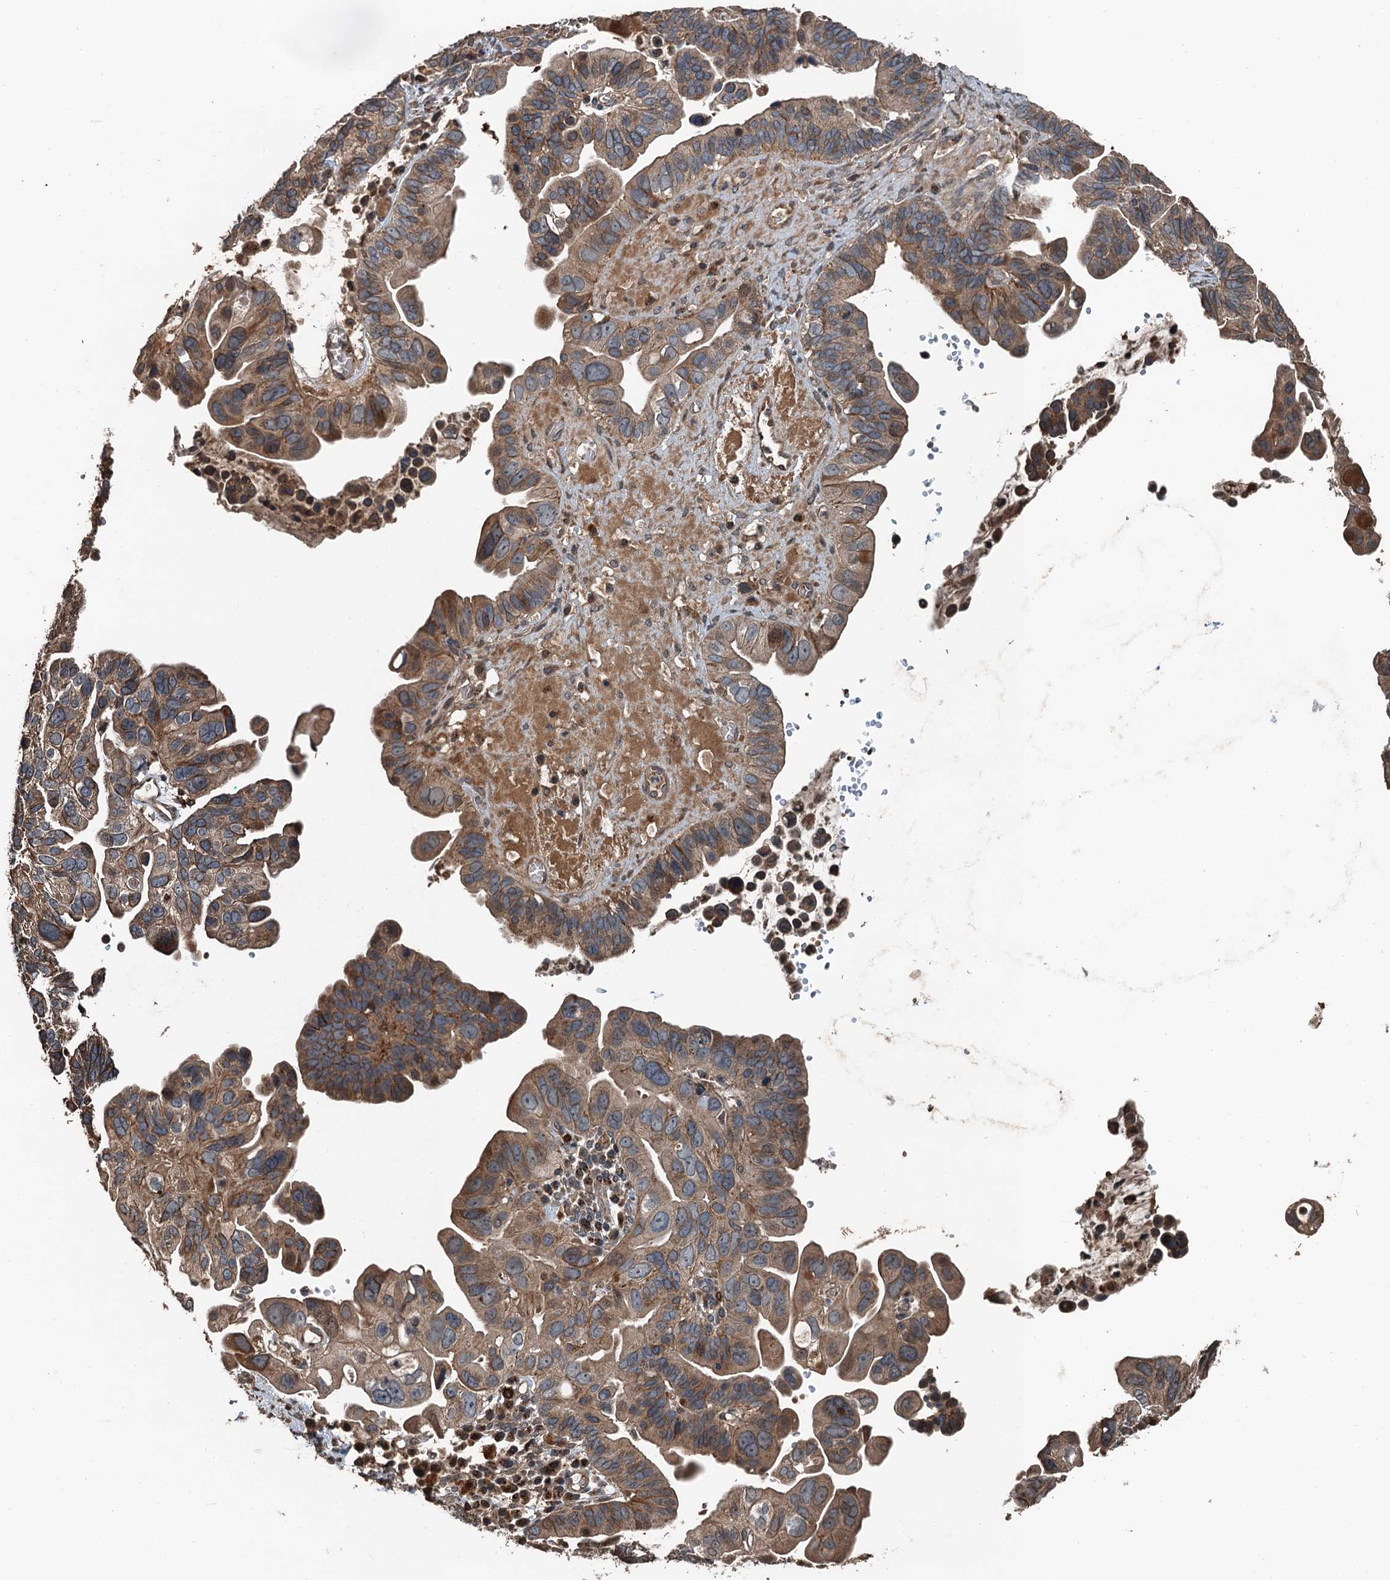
{"staining": {"intensity": "moderate", "quantity": ">75%", "location": "cytoplasmic/membranous"}, "tissue": "ovarian cancer", "cell_type": "Tumor cells", "image_type": "cancer", "snomed": [{"axis": "morphology", "description": "Cystadenocarcinoma, serous, NOS"}, {"axis": "topography", "description": "Ovary"}], "caption": "Tumor cells show moderate cytoplasmic/membranous positivity in approximately >75% of cells in ovarian serous cystadenocarcinoma.", "gene": "TCTN1", "patient": {"sex": "female", "age": 56}}